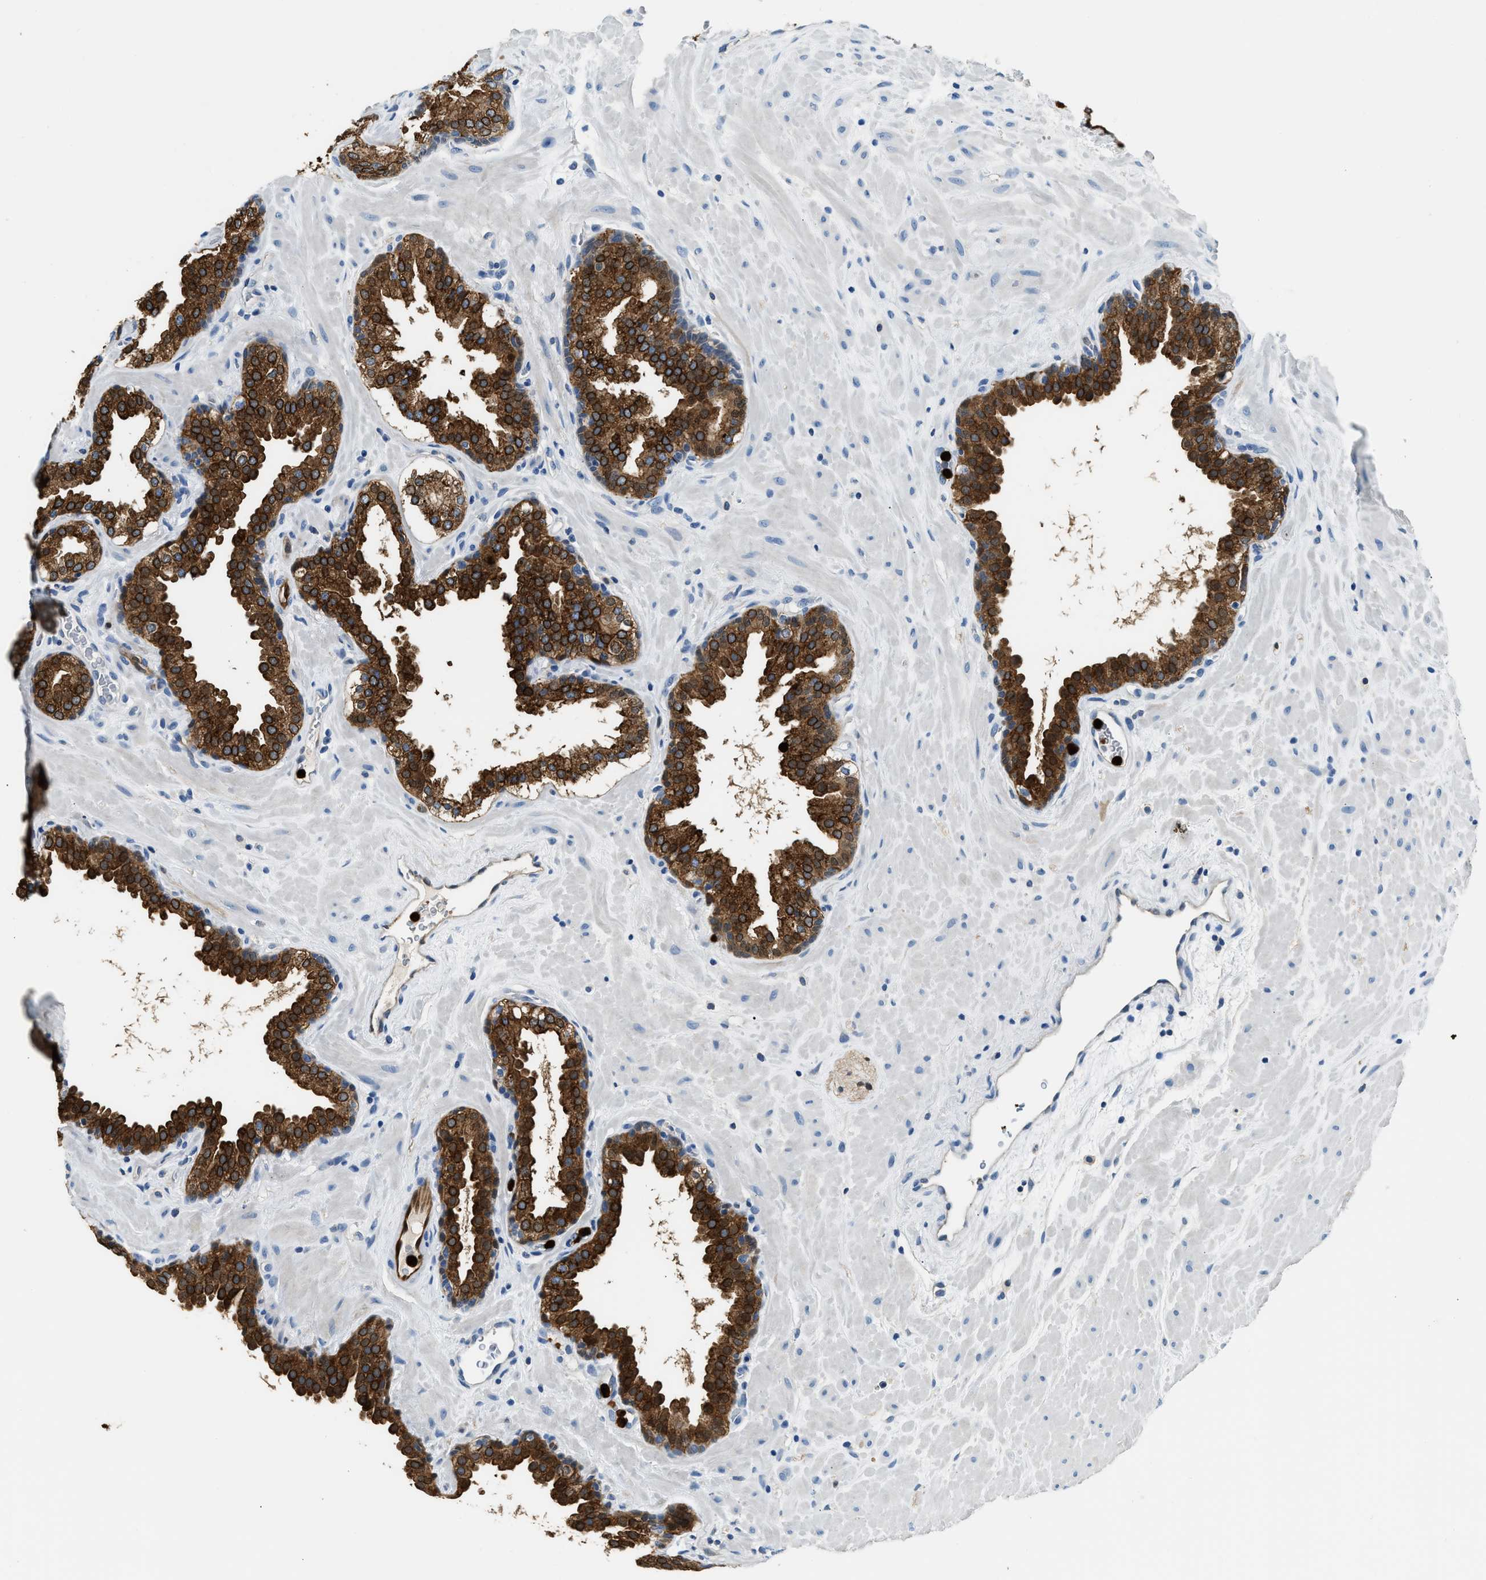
{"staining": {"intensity": "strong", "quantity": ">75%", "location": "cytoplasmic/membranous,nuclear"}, "tissue": "prostate", "cell_type": "Glandular cells", "image_type": "normal", "snomed": [{"axis": "morphology", "description": "Normal tissue, NOS"}, {"axis": "topography", "description": "Prostate"}], "caption": "IHC staining of benign prostate, which displays high levels of strong cytoplasmic/membranous,nuclear staining in approximately >75% of glandular cells indicating strong cytoplasmic/membranous,nuclear protein expression. The staining was performed using DAB (brown) for protein detection and nuclei were counterstained in hematoxylin (blue).", "gene": "ANXA3", "patient": {"sex": "male", "age": 51}}